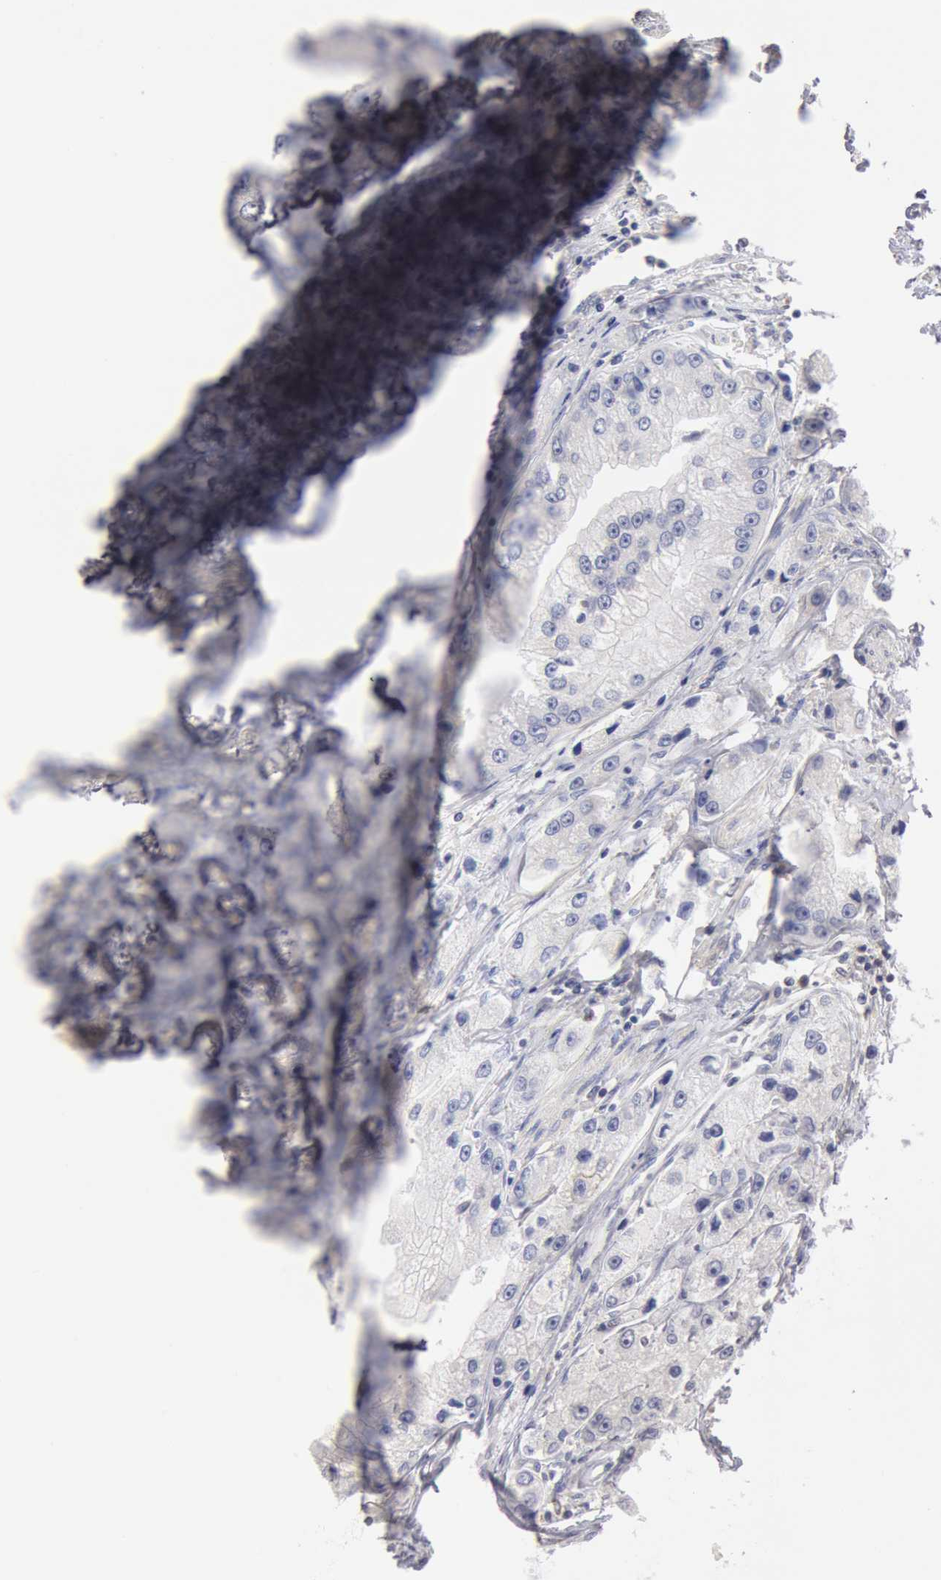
{"staining": {"intensity": "negative", "quantity": "none", "location": "none"}, "tissue": "prostate cancer", "cell_type": "Tumor cells", "image_type": "cancer", "snomed": [{"axis": "morphology", "description": "Adenocarcinoma, Medium grade"}, {"axis": "topography", "description": "Prostate"}], "caption": "Prostate cancer (medium-grade adenocarcinoma) stained for a protein using immunohistochemistry (IHC) shows no staining tumor cells.", "gene": "OSBPL8", "patient": {"sex": "male", "age": 72}}